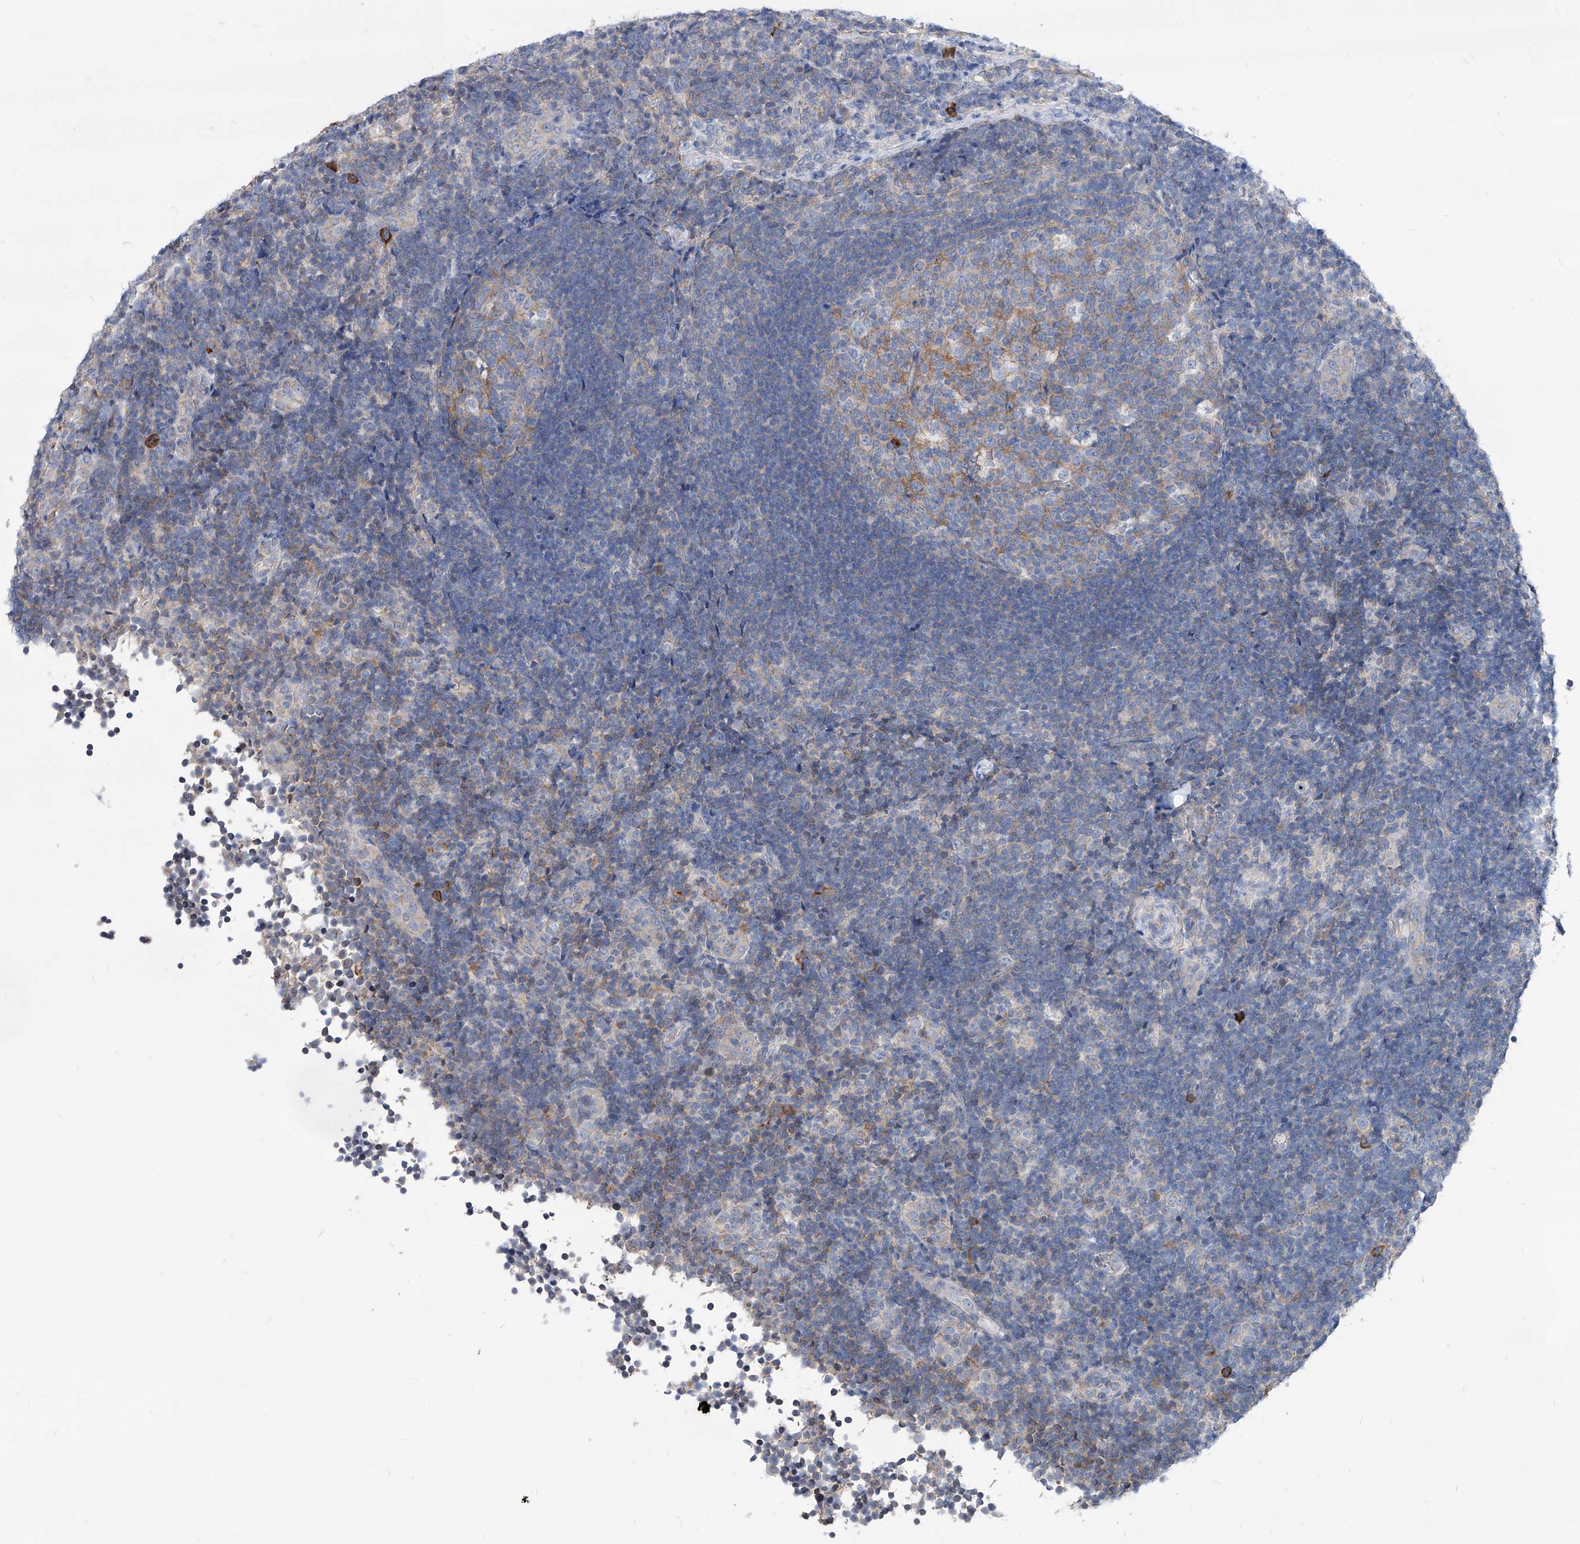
{"staining": {"intensity": "moderate", "quantity": "<25%", "location": "cytoplasmic/membranous"}, "tissue": "lymph node", "cell_type": "Germinal center cells", "image_type": "normal", "snomed": [{"axis": "morphology", "description": "Normal tissue, NOS"}, {"axis": "topography", "description": "Lymph node"}], "caption": "Immunohistochemical staining of normal human lymph node exhibits <25% levels of moderate cytoplasmic/membranous protein positivity in approximately <25% of germinal center cells. (brown staining indicates protein expression, while blue staining denotes nuclei).", "gene": "AKAP10", "patient": {"sex": "female", "age": 22}}